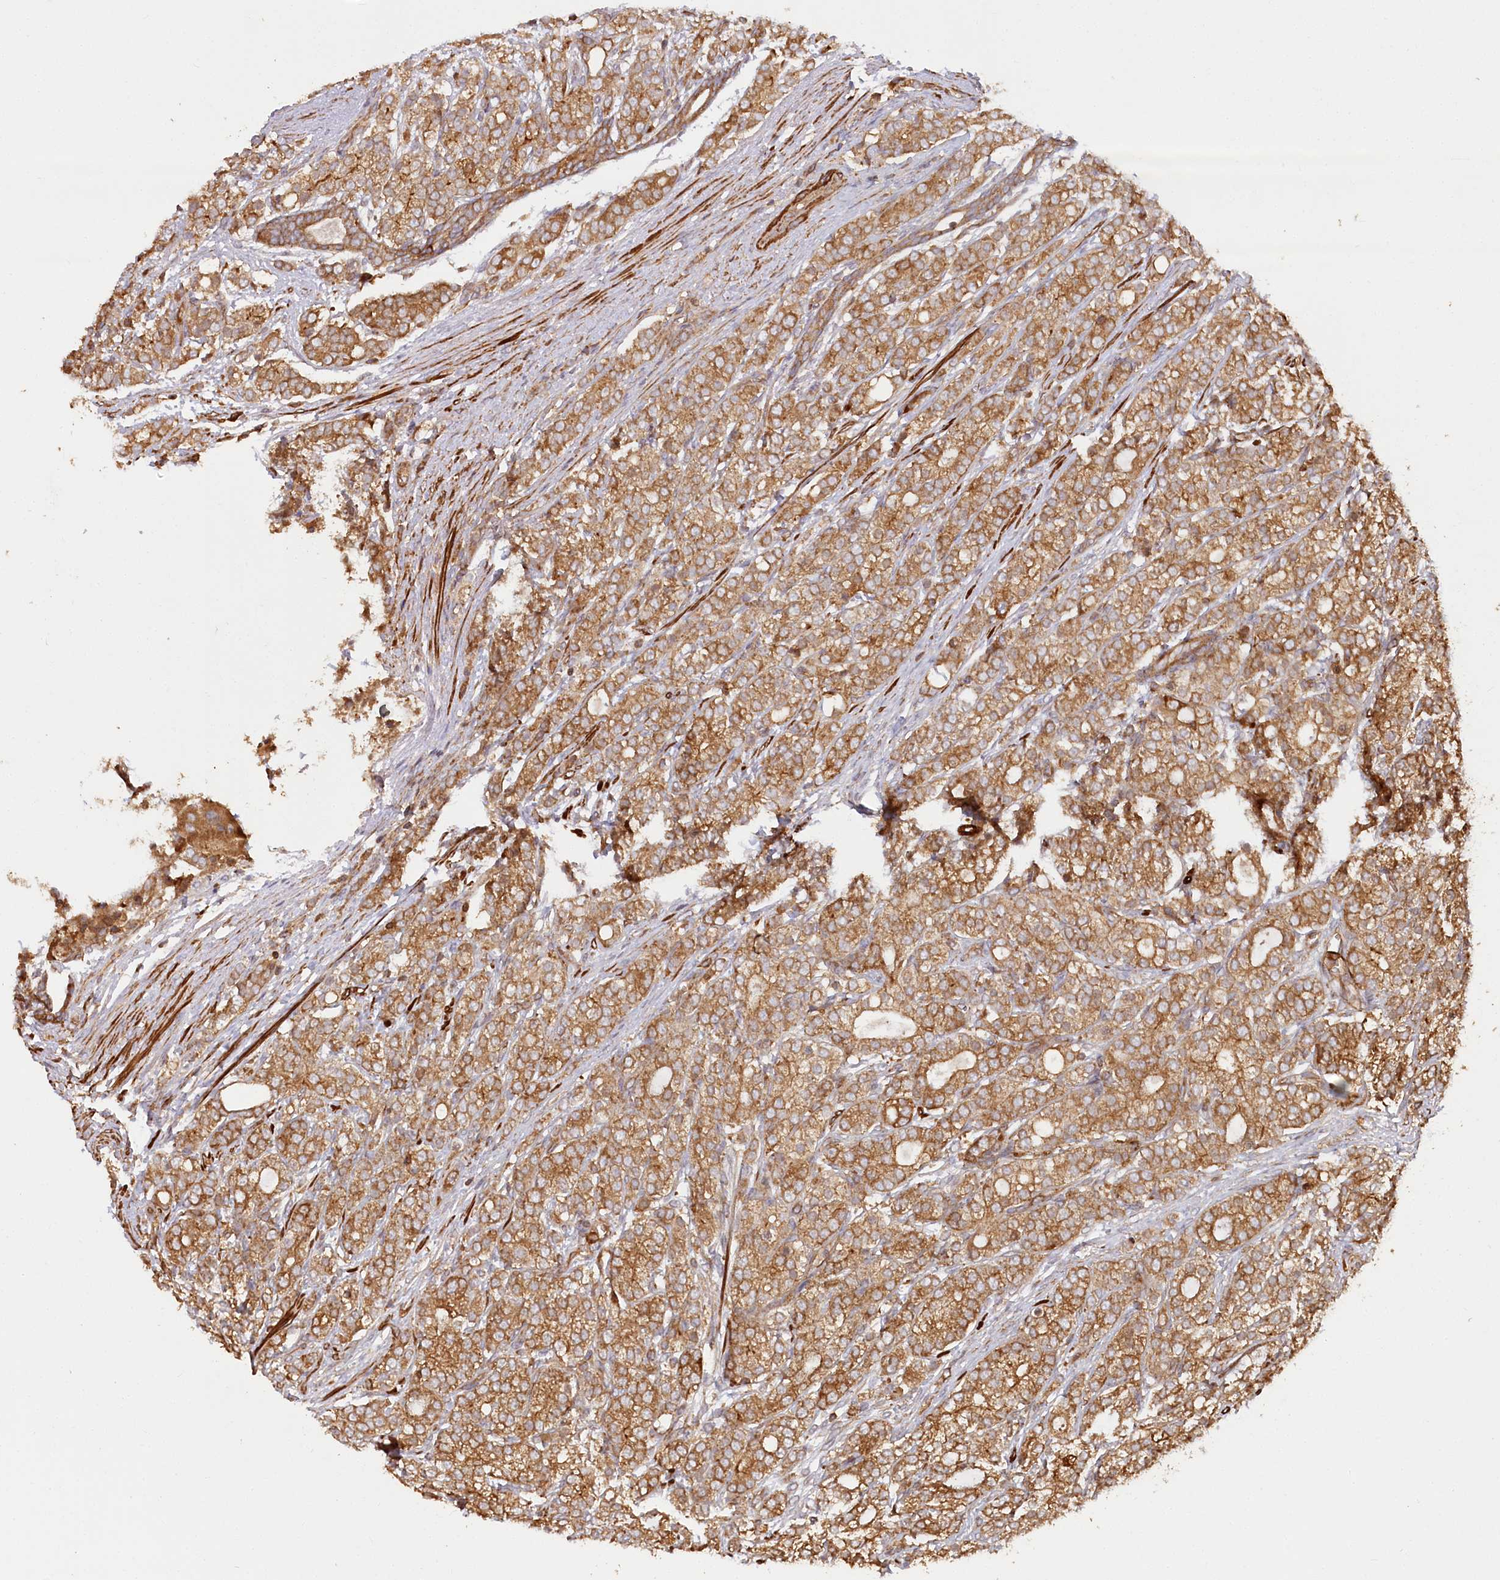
{"staining": {"intensity": "moderate", "quantity": ">75%", "location": "cytoplasmic/membranous"}, "tissue": "prostate cancer", "cell_type": "Tumor cells", "image_type": "cancer", "snomed": [{"axis": "morphology", "description": "Adenocarcinoma, High grade"}, {"axis": "topography", "description": "Prostate"}], "caption": "A histopathology image showing moderate cytoplasmic/membranous expression in about >75% of tumor cells in prostate cancer (high-grade adenocarcinoma), as visualized by brown immunohistochemical staining.", "gene": "PAIP2", "patient": {"sex": "male", "age": 57}}